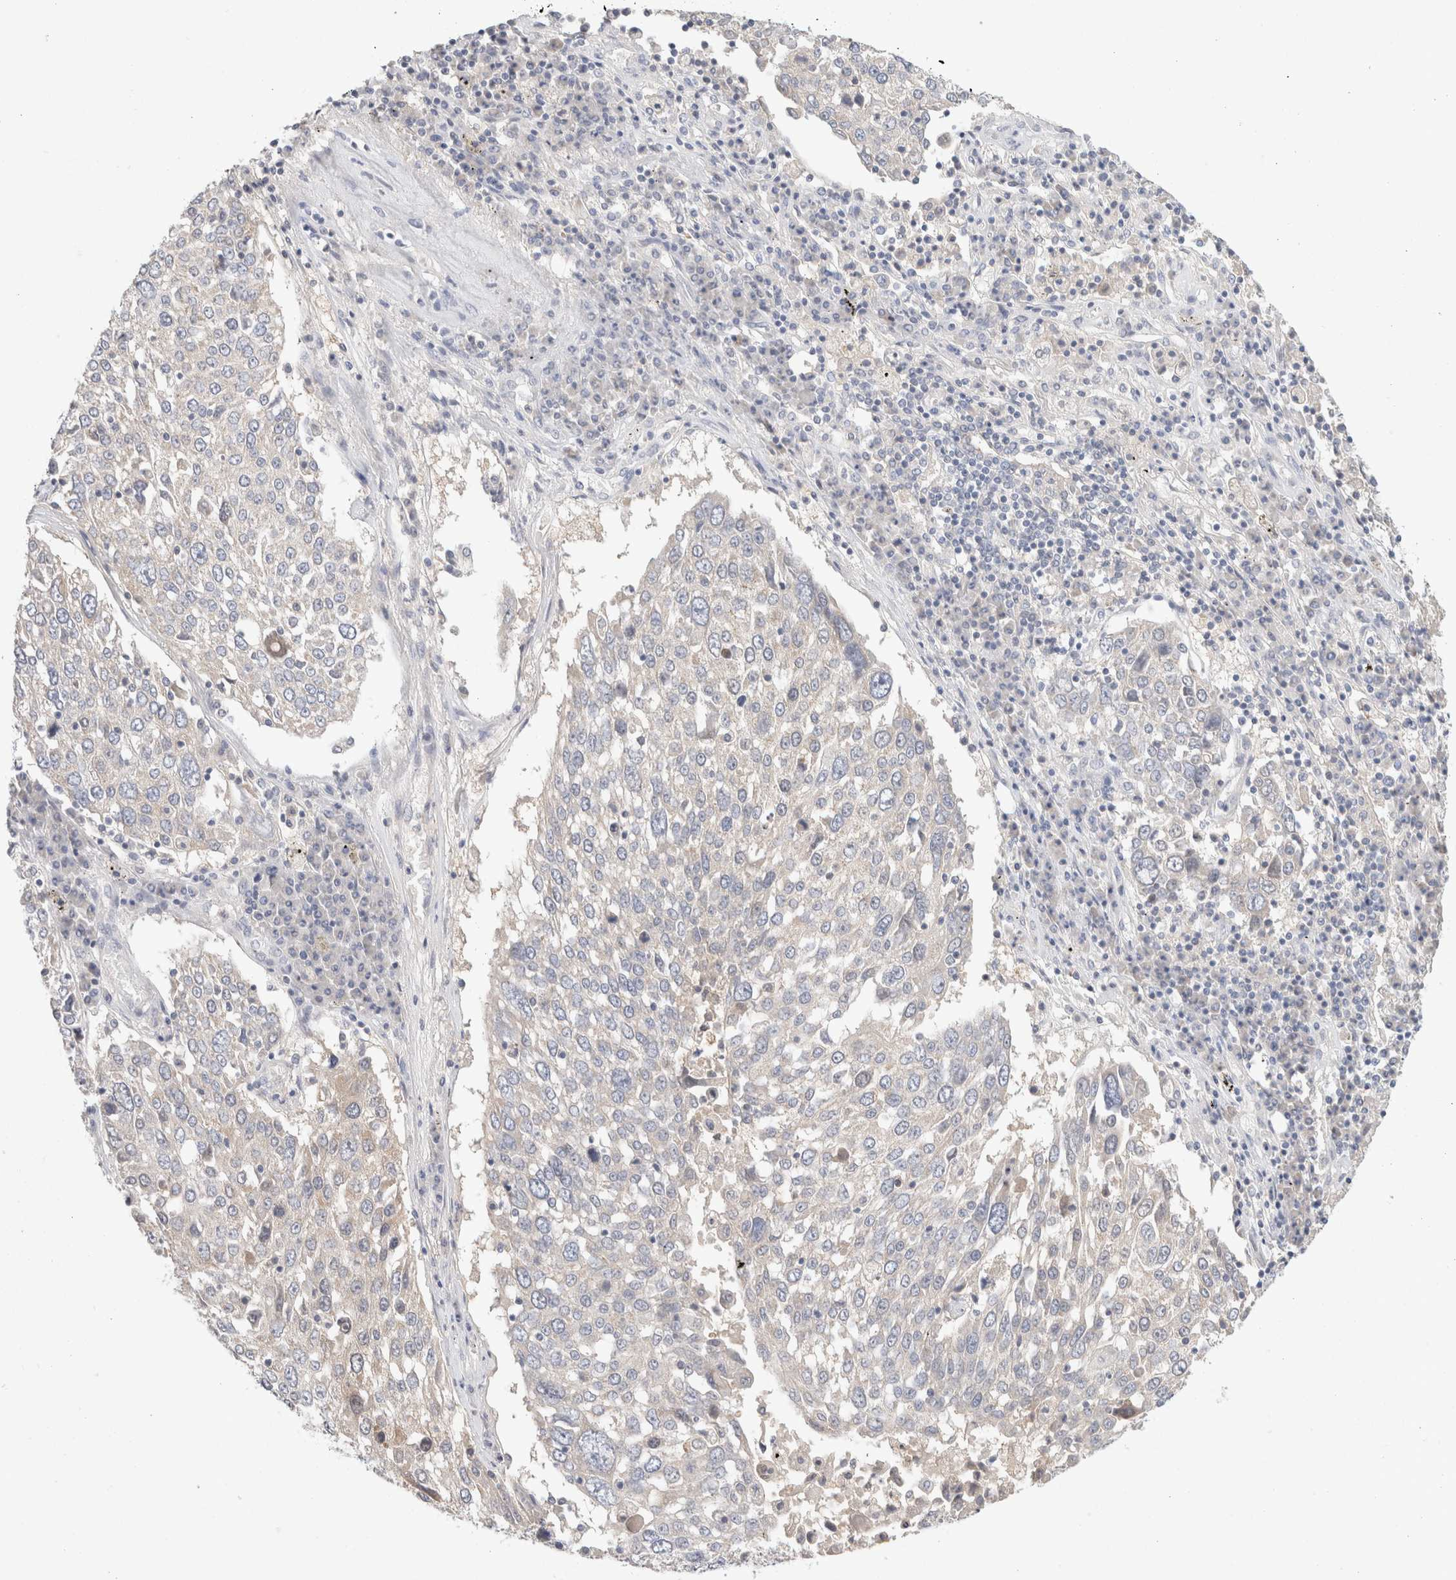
{"staining": {"intensity": "negative", "quantity": "none", "location": "none"}, "tissue": "lung cancer", "cell_type": "Tumor cells", "image_type": "cancer", "snomed": [{"axis": "morphology", "description": "Squamous cell carcinoma, NOS"}, {"axis": "topography", "description": "Lung"}], "caption": "A high-resolution micrograph shows IHC staining of lung squamous cell carcinoma, which shows no significant positivity in tumor cells.", "gene": "MPP2", "patient": {"sex": "male", "age": 65}}